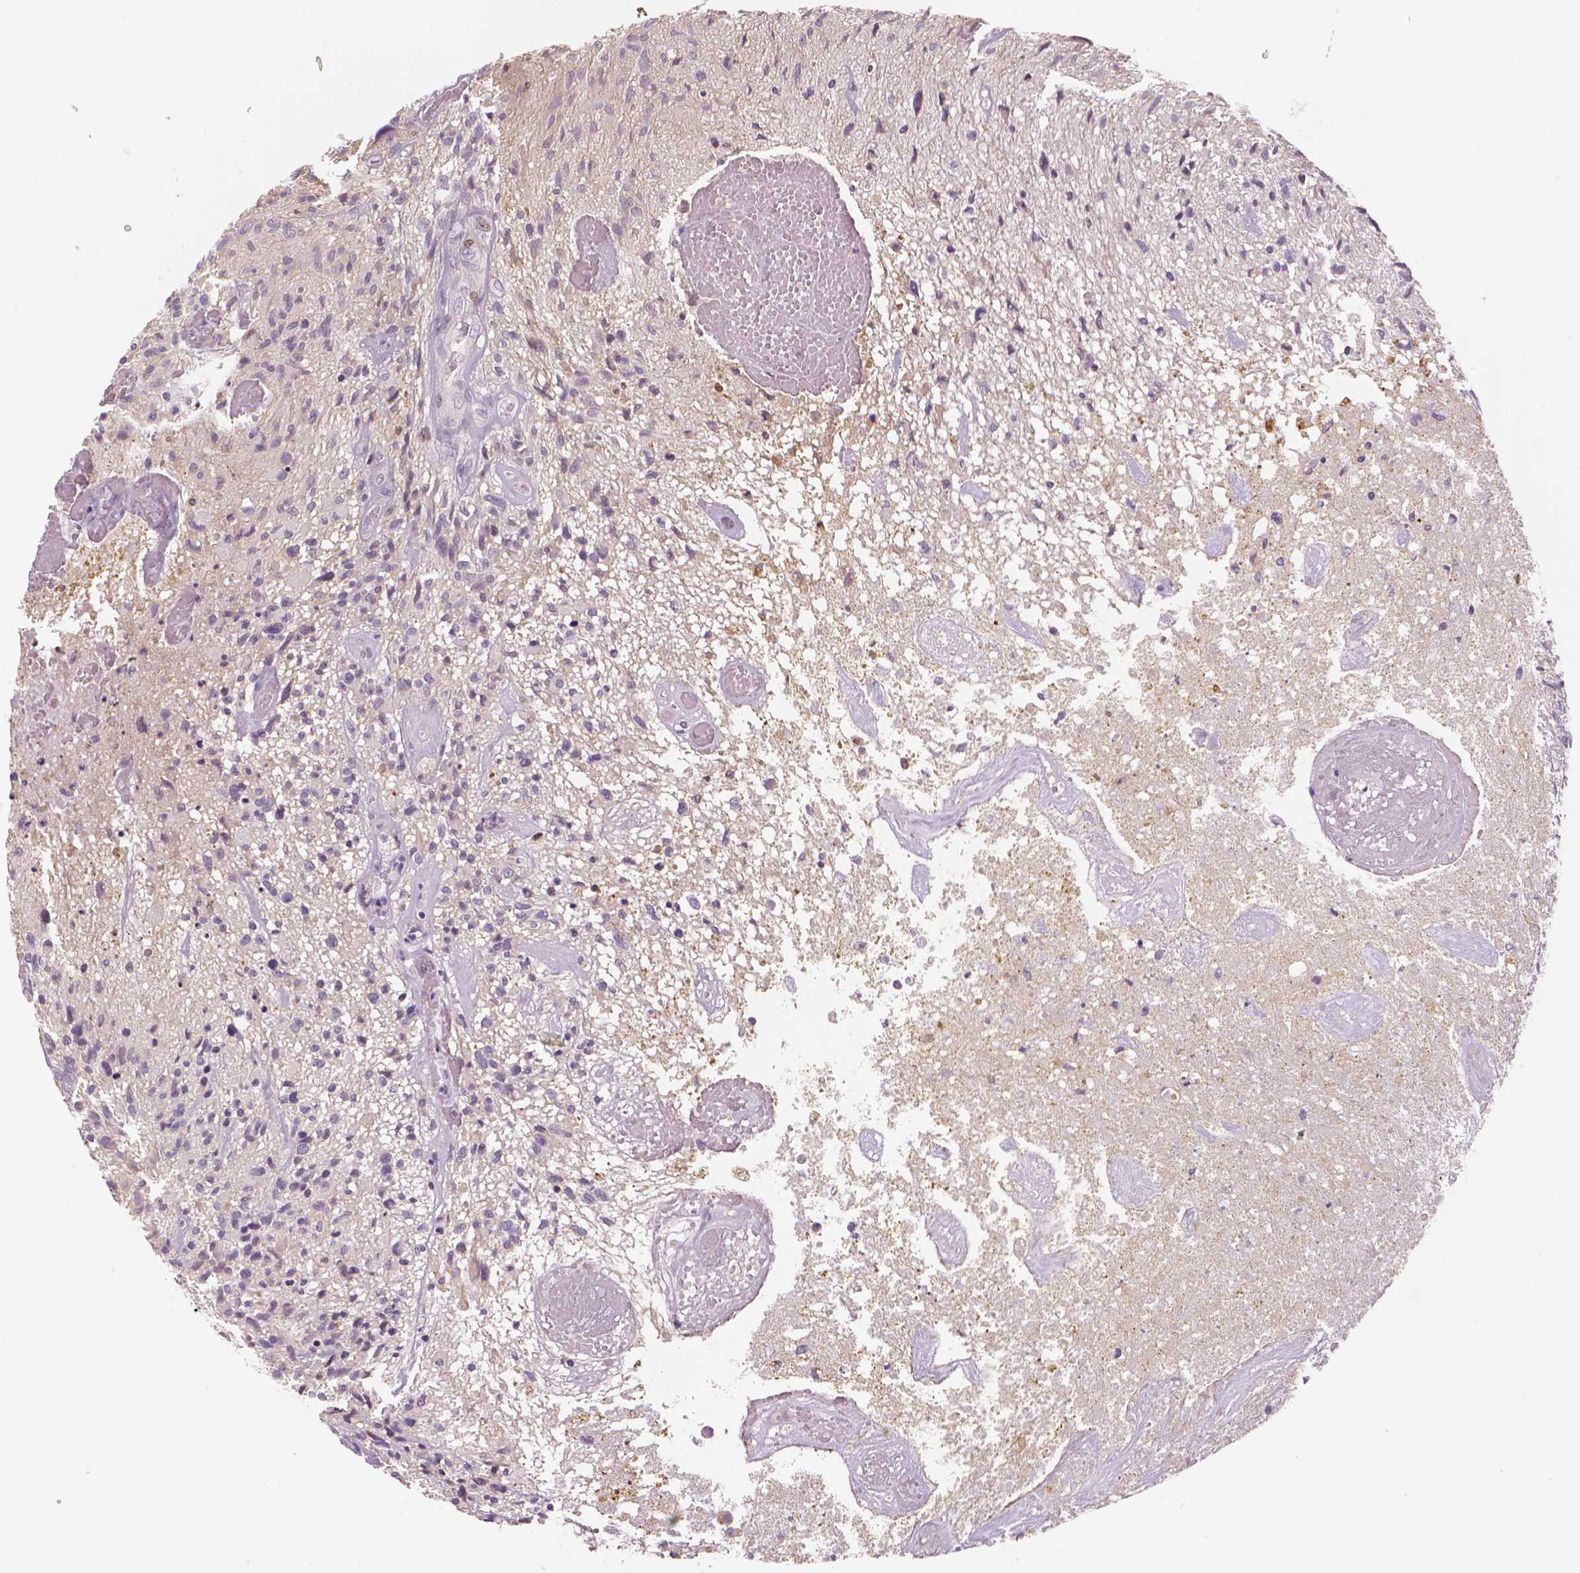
{"staining": {"intensity": "negative", "quantity": "none", "location": "none"}, "tissue": "glioma", "cell_type": "Tumor cells", "image_type": "cancer", "snomed": [{"axis": "morphology", "description": "Glioma, malignant, High grade"}, {"axis": "topography", "description": "Brain"}], "caption": "Histopathology image shows no protein staining in tumor cells of malignant glioma (high-grade) tissue.", "gene": "MKI67", "patient": {"sex": "male", "age": 75}}